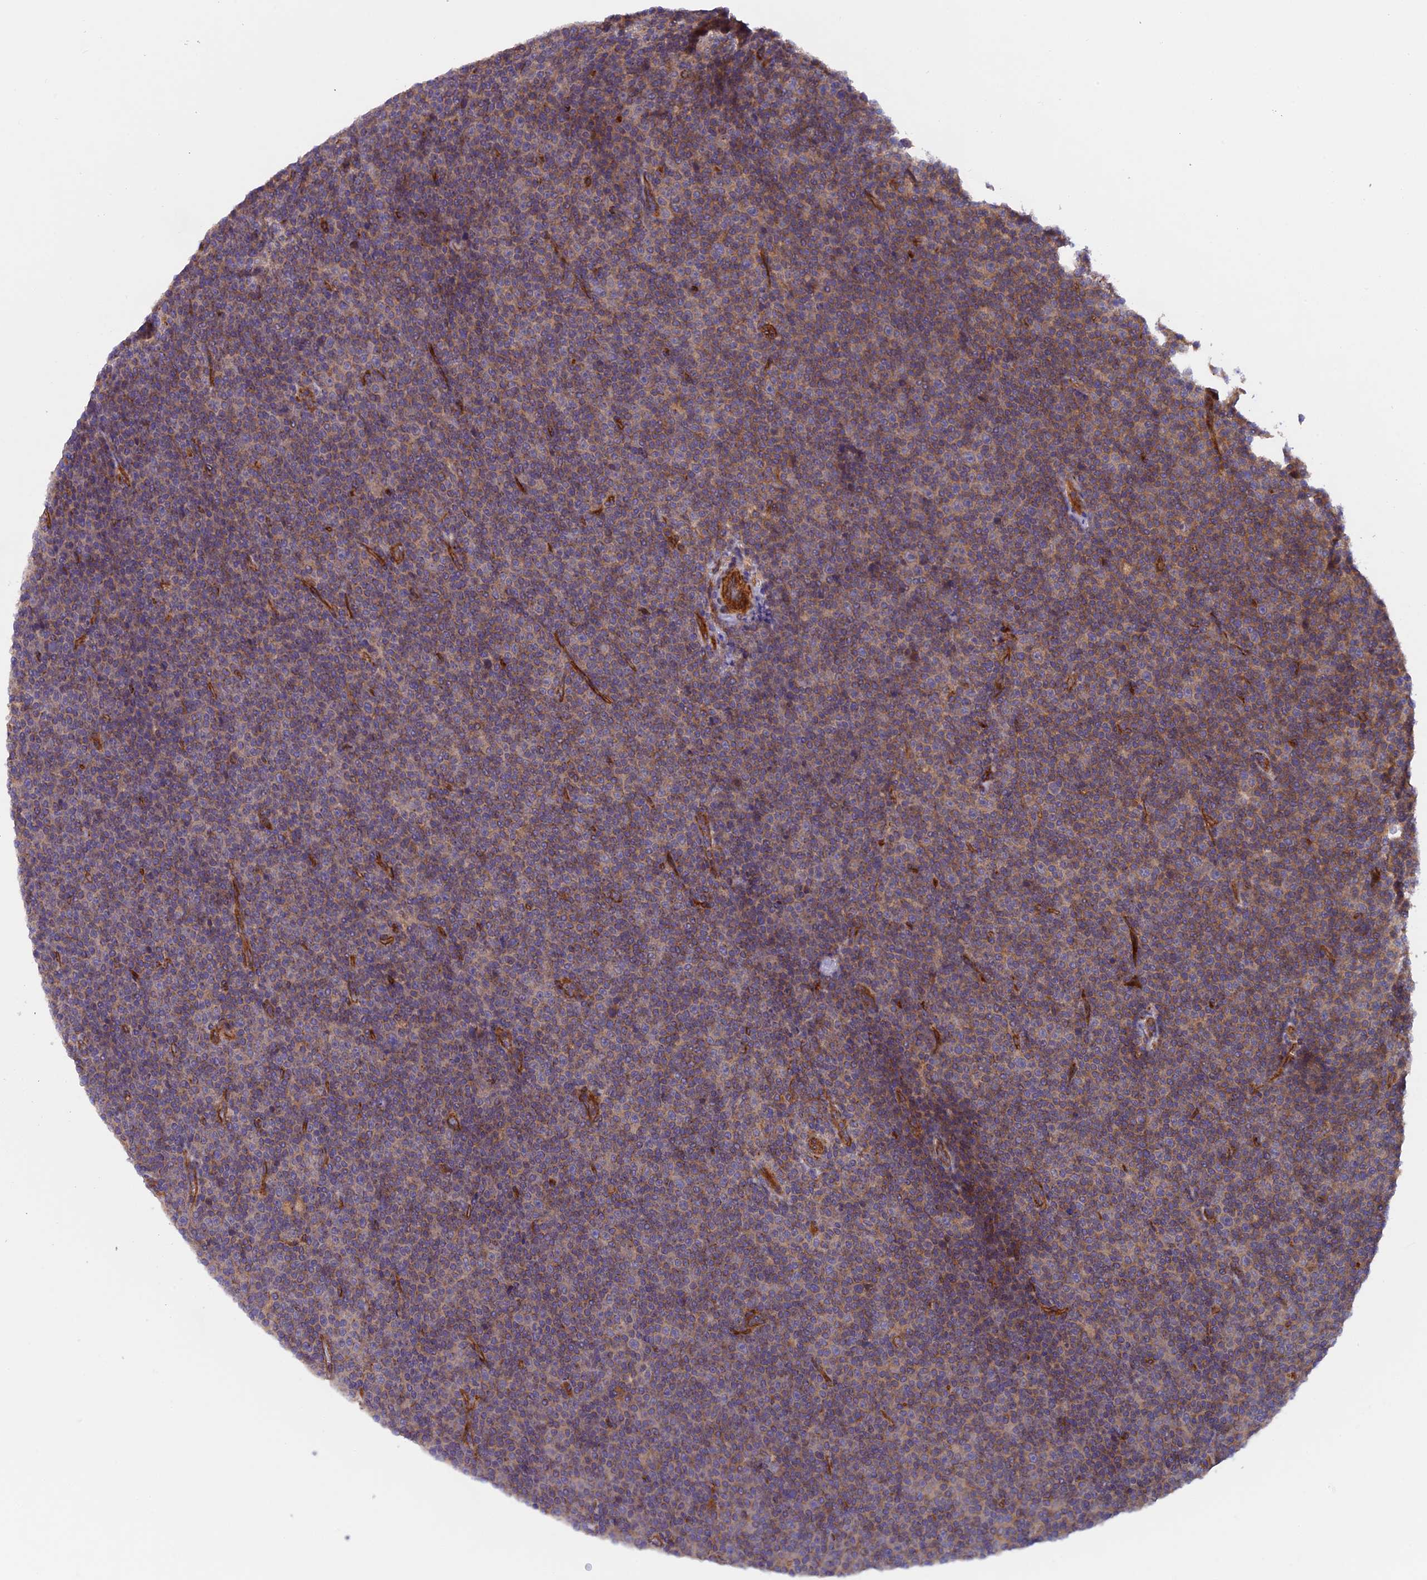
{"staining": {"intensity": "weak", "quantity": "25%-75%", "location": "cytoplasmic/membranous"}, "tissue": "lymphoma", "cell_type": "Tumor cells", "image_type": "cancer", "snomed": [{"axis": "morphology", "description": "Malignant lymphoma, non-Hodgkin's type, Low grade"}, {"axis": "topography", "description": "Lymph node"}], "caption": "Protein expression analysis of human lymphoma reveals weak cytoplasmic/membranous expression in approximately 25%-75% of tumor cells.", "gene": "ADAMTS15", "patient": {"sex": "female", "age": 67}}